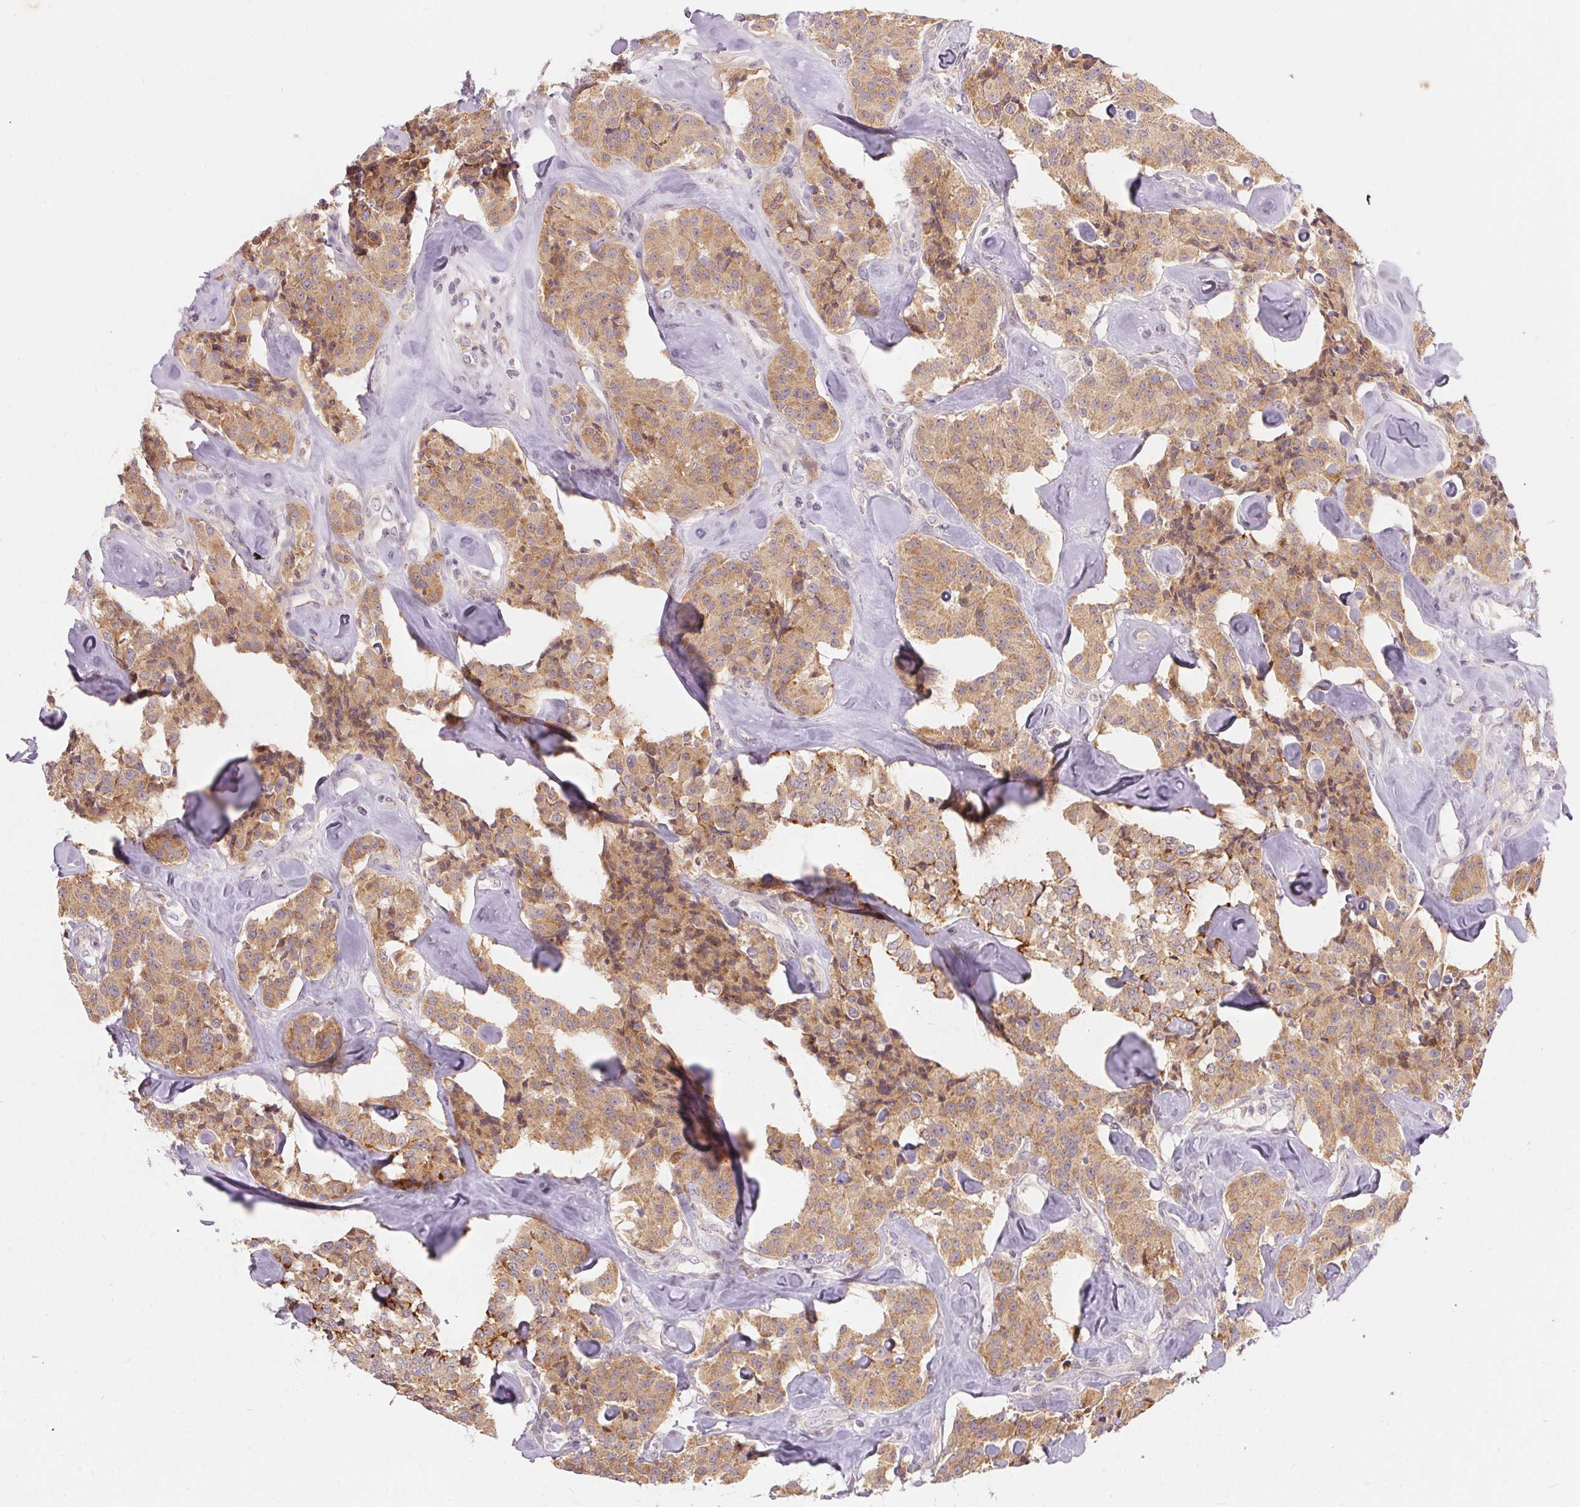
{"staining": {"intensity": "moderate", "quantity": ">75%", "location": "cytoplasmic/membranous"}, "tissue": "carcinoid", "cell_type": "Tumor cells", "image_type": "cancer", "snomed": [{"axis": "morphology", "description": "Carcinoid, malignant, NOS"}, {"axis": "topography", "description": "Pancreas"}], "caption": "Tumor cells show medium levels of moderate cytoplasmic/membranous staining in approximately >75% of cells in human carcinoid.", "gene": "VWA5B2", "patient": {"sex": "male", "age": 41}}